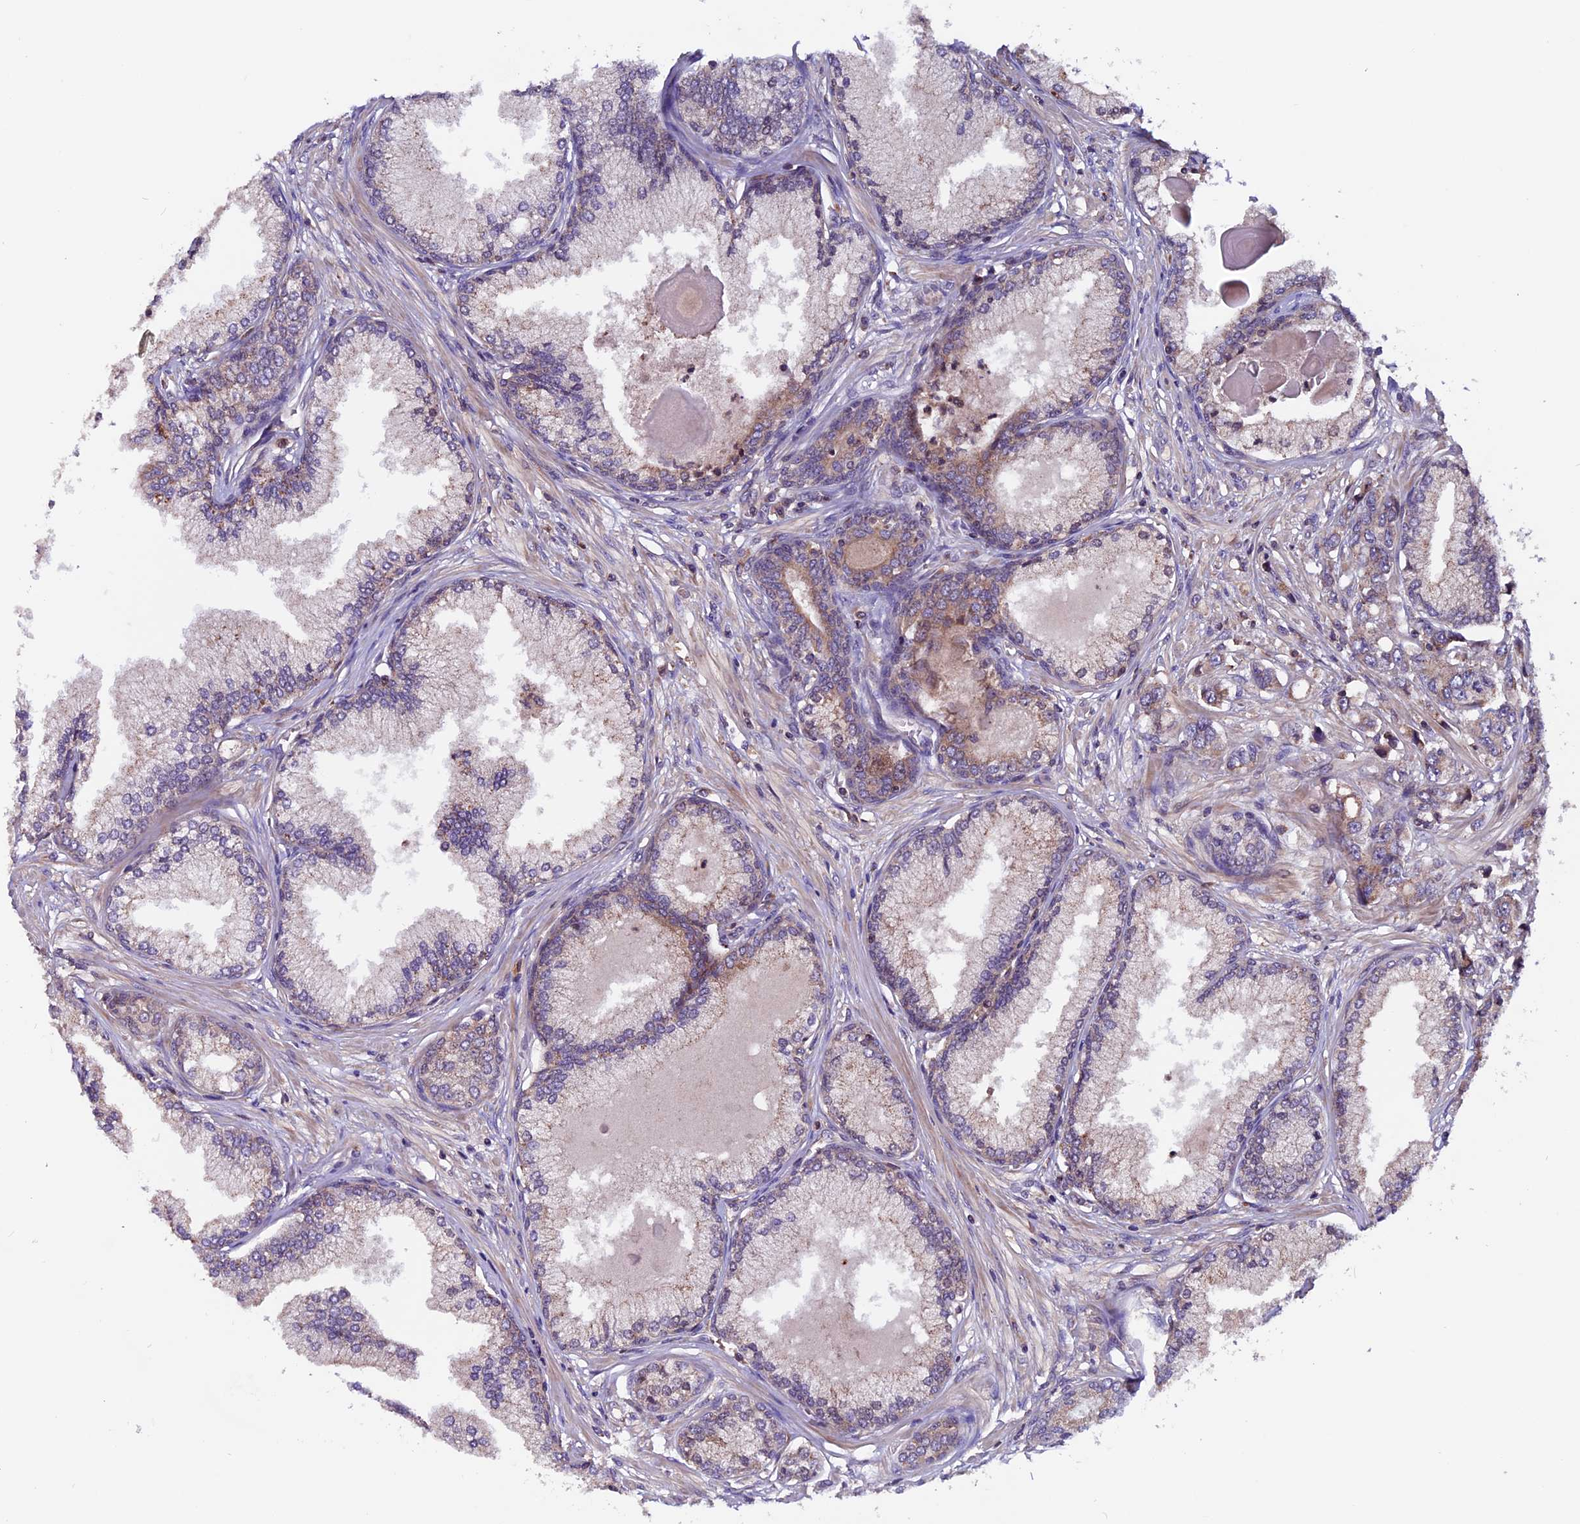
{"staining": {"intensity": "weak", "quantity": "<25%", "location": "cytoplasmic/membranous"}, "tissue": "prostate cancer", "cell_type": "Tumor cells", "image_type": "cancer", "snomed": [{"axis": "morphology", "description": "Adenocarcinoma, High grade"}, {"axis": "topography", "description": "Prostate"}], "caption": "Prostate cancer stained for a protein using IHC exhibits no staining tumor cells.", "gene": "ZNF598", "patient": {"sex": "male", "age": 74}}